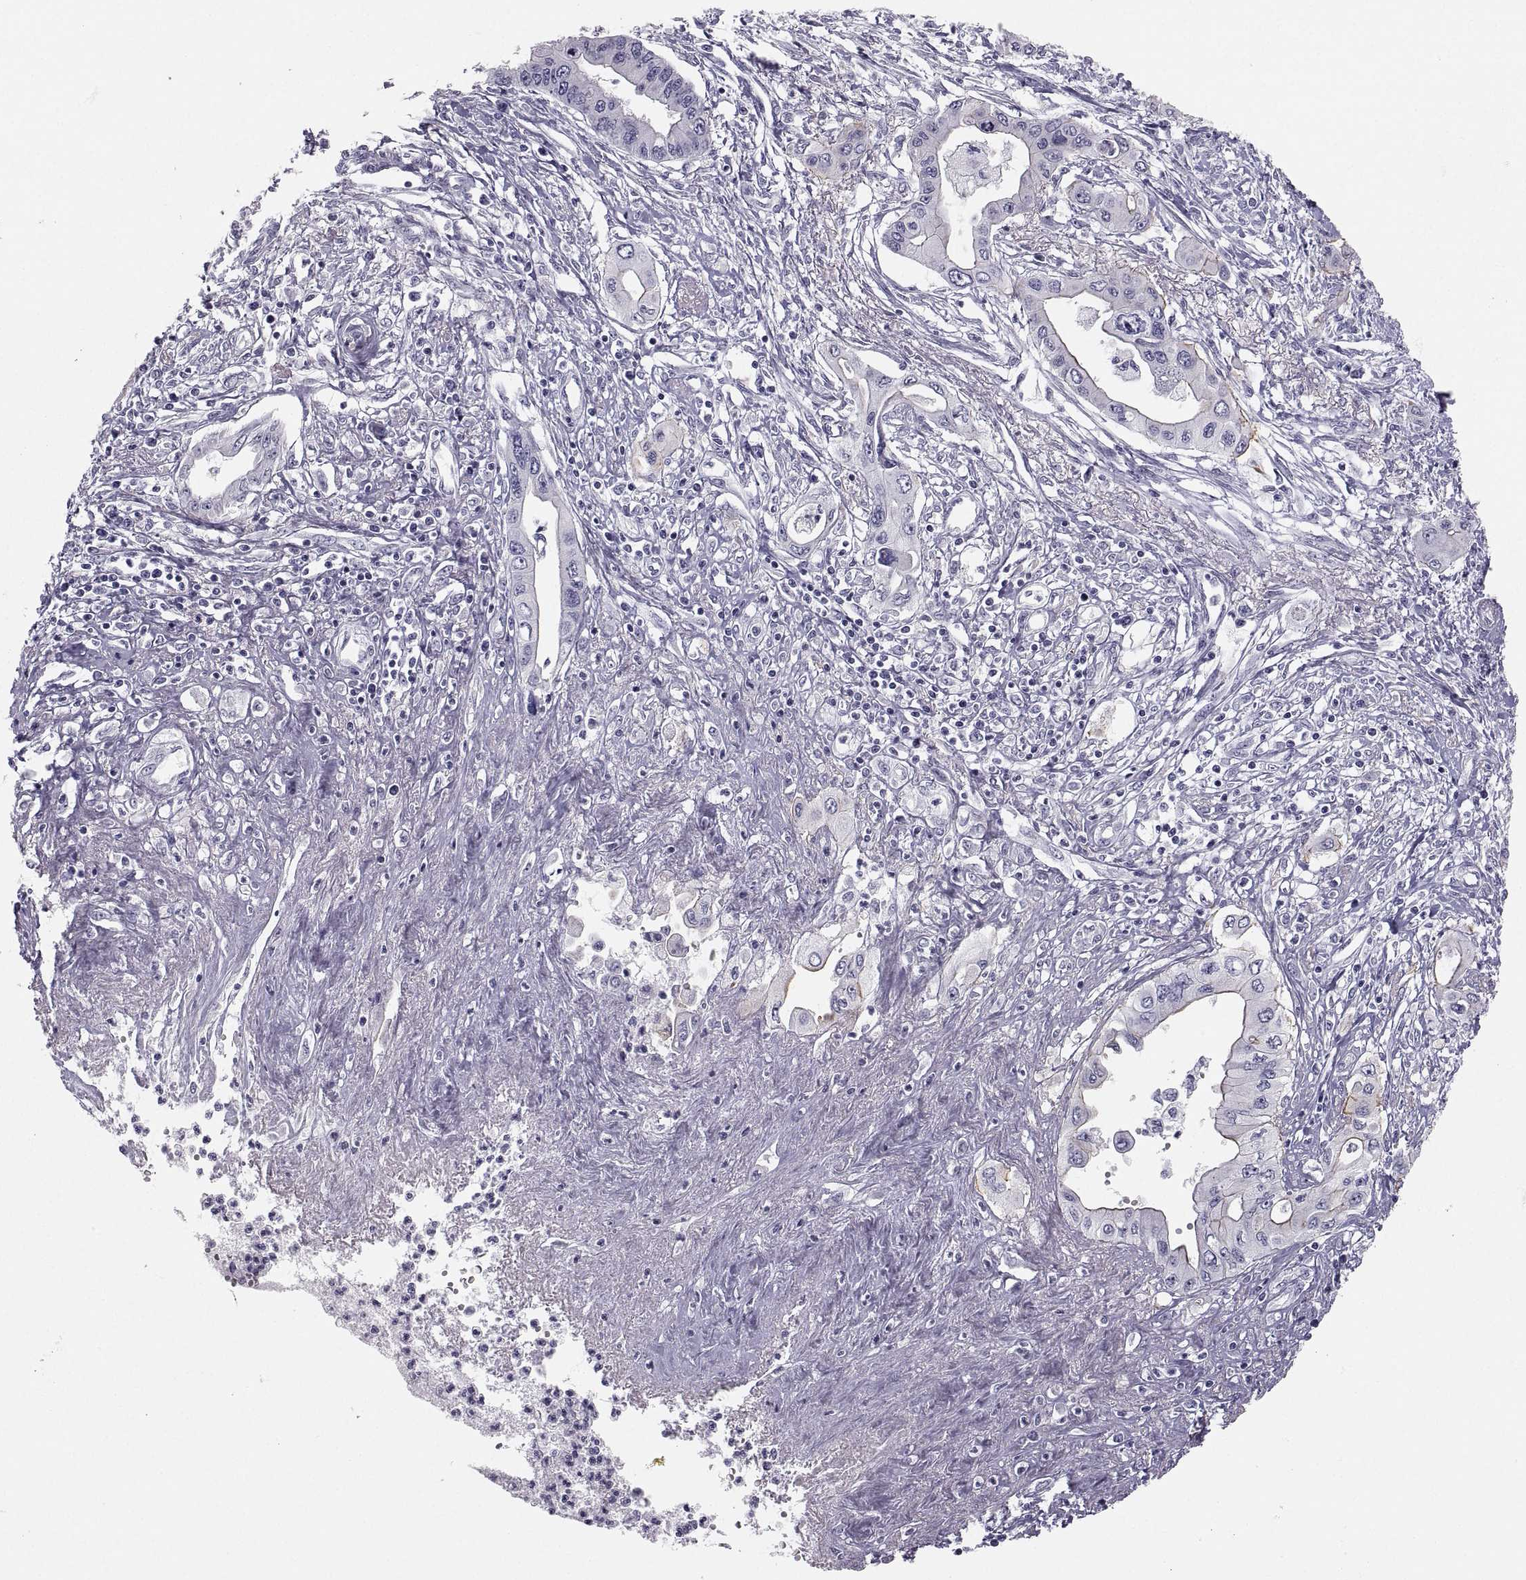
{"staining": {"intensity": "negative", "quantity": "none", "location": "none"}, "tissue": "pancreatic cancer", "cell_type": "Tumor cells", "image_type": "cancer", "snomed": [{"axis": "morphology", "description": "Adenocarcinoma, NOS"}, {"axis": "topography", "description": "Pancreas"}], "caption": "Micrograph shows no significant protein positivity in tumor cells of pancreatic cancer (adenocarcinoma). The staining was performed using DAB to visualize the protein expression in brown, while the nuclei were stained in blue with hematoxylin (Magnification: 20x).", "gene": "ZNF185", "patient": {"sex": "female", "age": 62}}